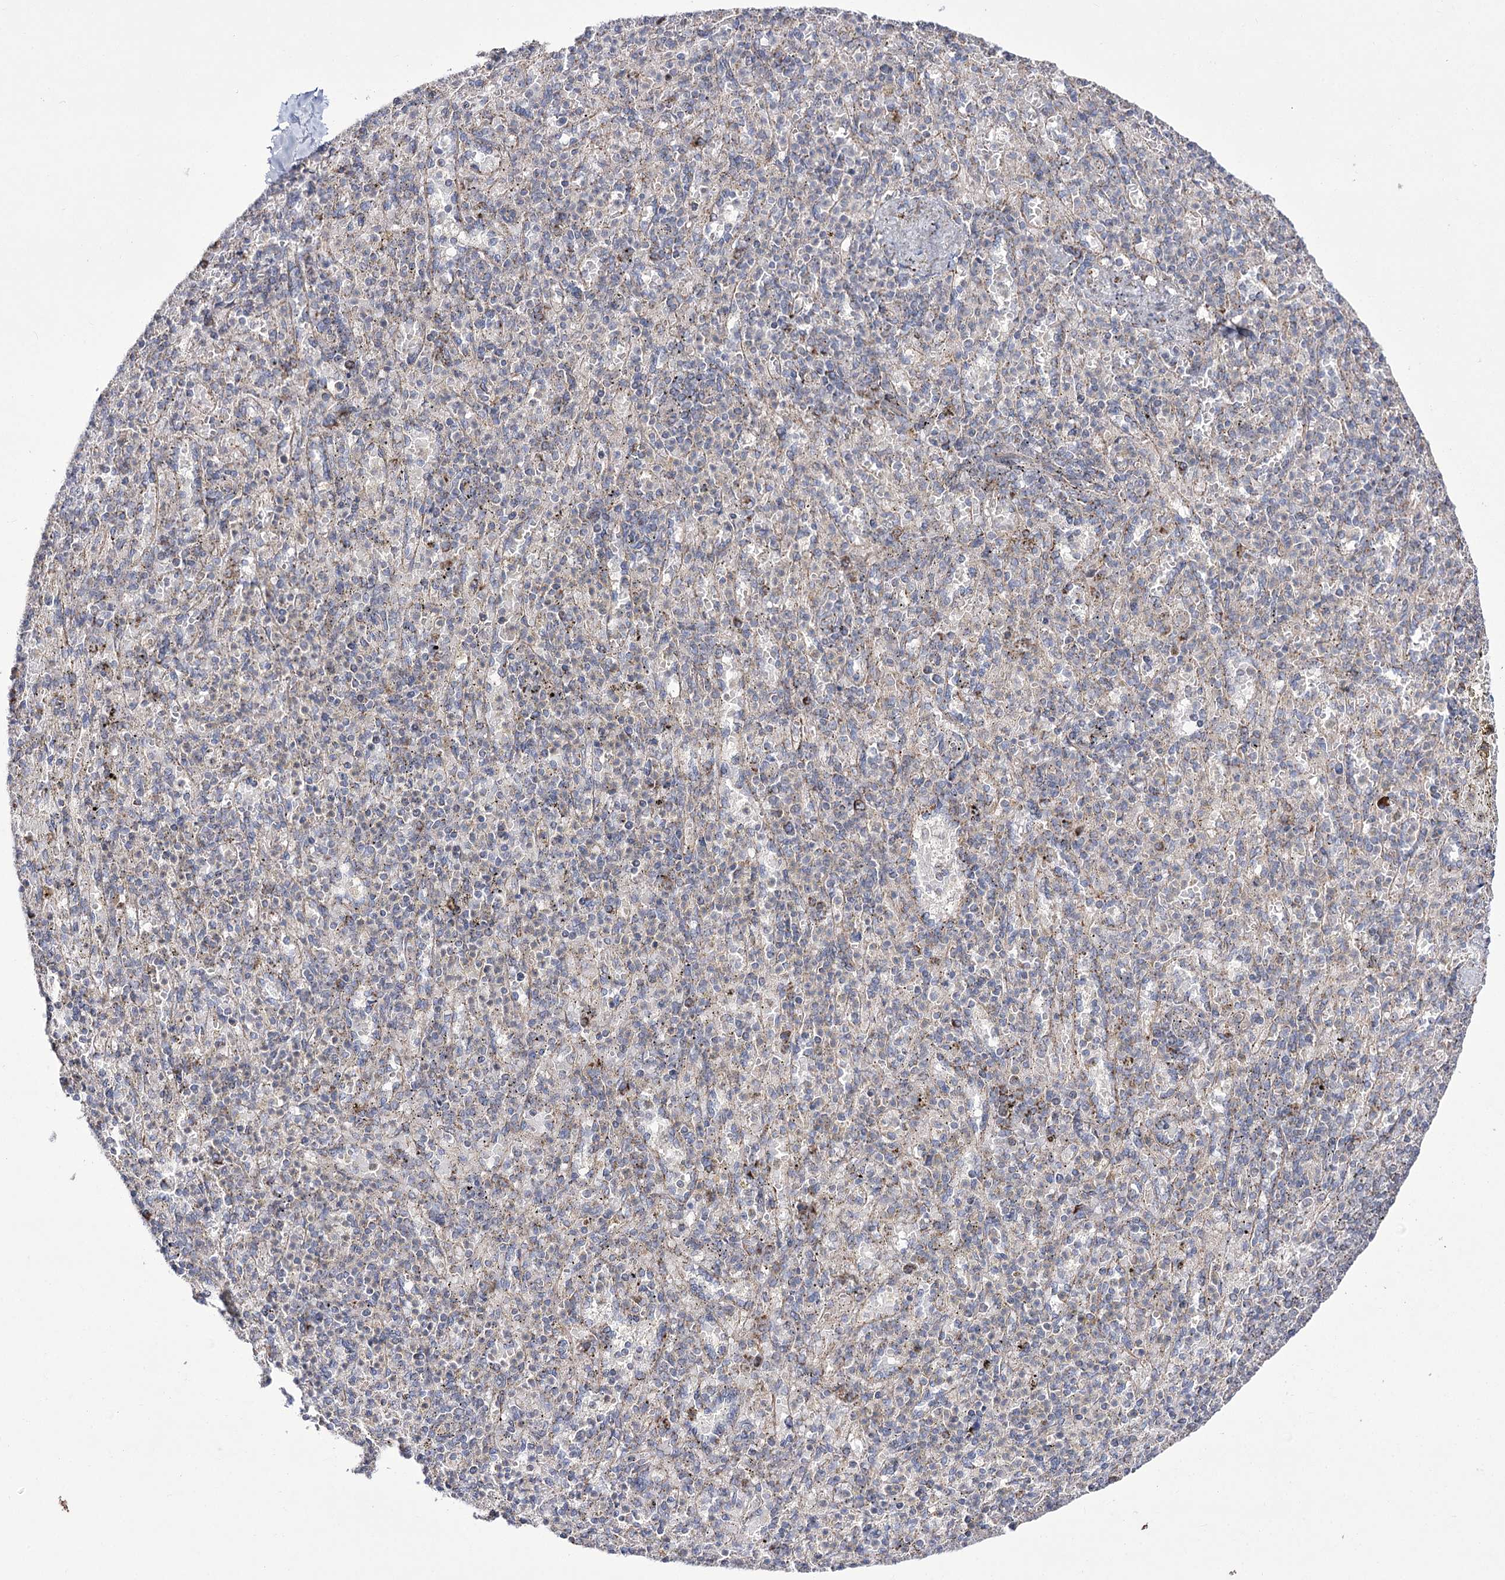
{"staining": {"intensity": "negative", "quantity": "none", "location": "none"}, "tissue": "spleen", "cell_type": "Cells in red pulp", "image_type": "normal", "snomed": [{"axis": "morphology", "description": "Normal tissue, NOS"}, {"axis": "topography", "description": "Spleen"}], "caption": "High magnification brightfield microscopy of benign spleen stained with DAB (brown) and counterstained with hematoxylin (blue): cells in red pulp show no significant positivity.", "gene": "NADK2", "patient": {"sex": "female", "age": 74}}